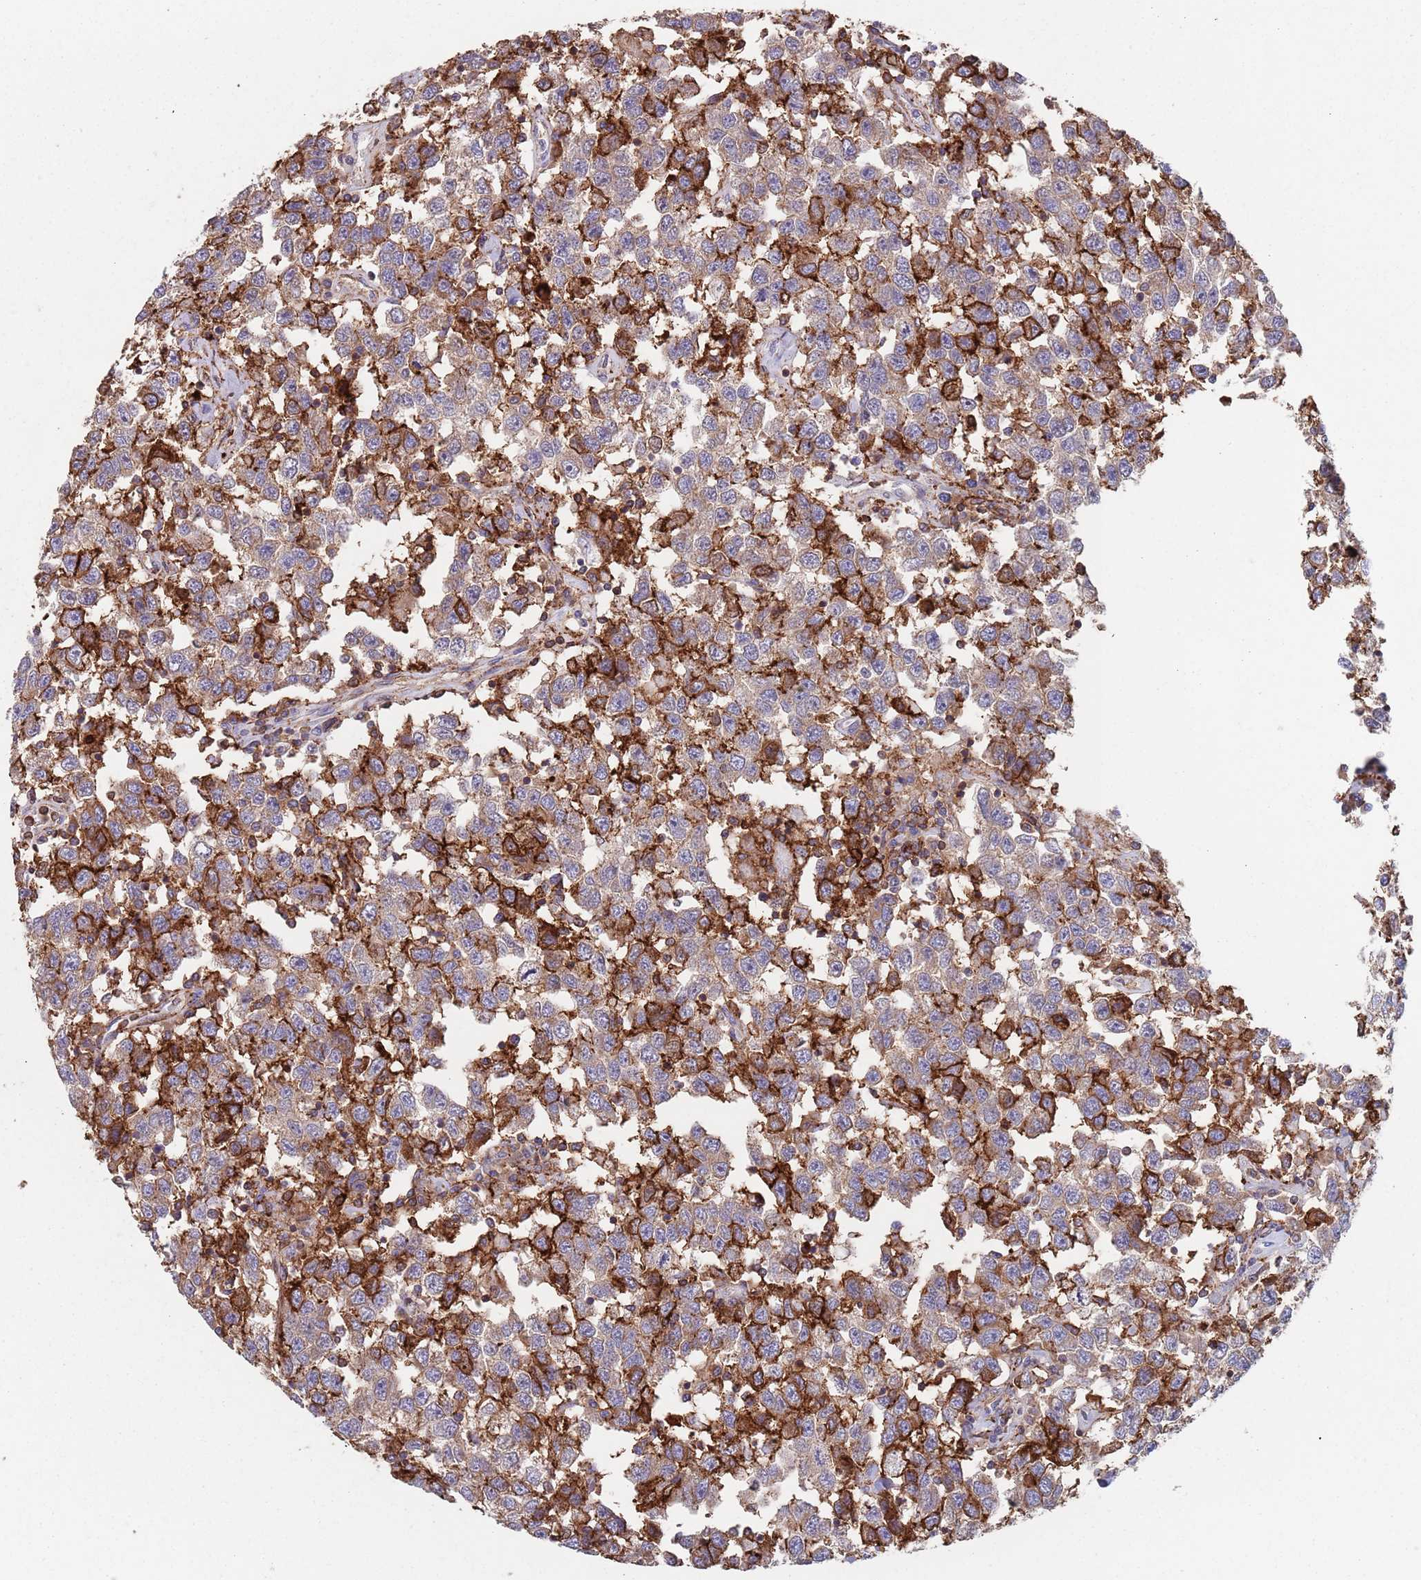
{"staining": {"intensity": "strong", "quantity": "<25%", "location": "cytoplasmic/membranous"}, "tissue": "testis cancer", "cell_type": "Tumor cells", "image_type": "cancer", "snomed": [{"axis": "morphology", "description": "Seminoma, NOS"}, {"axis": "topography", "description": "Testis"}], "caption": "High-magnification brightfield microscopy of testis cancer stained with DAB (3,3'-diaminobenzidine) (brown) and counterstained with hematoxylin (blue). tumor cells exhibit strong cytoplasmic/membranous positivity is seen in approximately<25% of cells.", "gene": "RNF144A", "patient": {"sex": "male", "age": 41}}